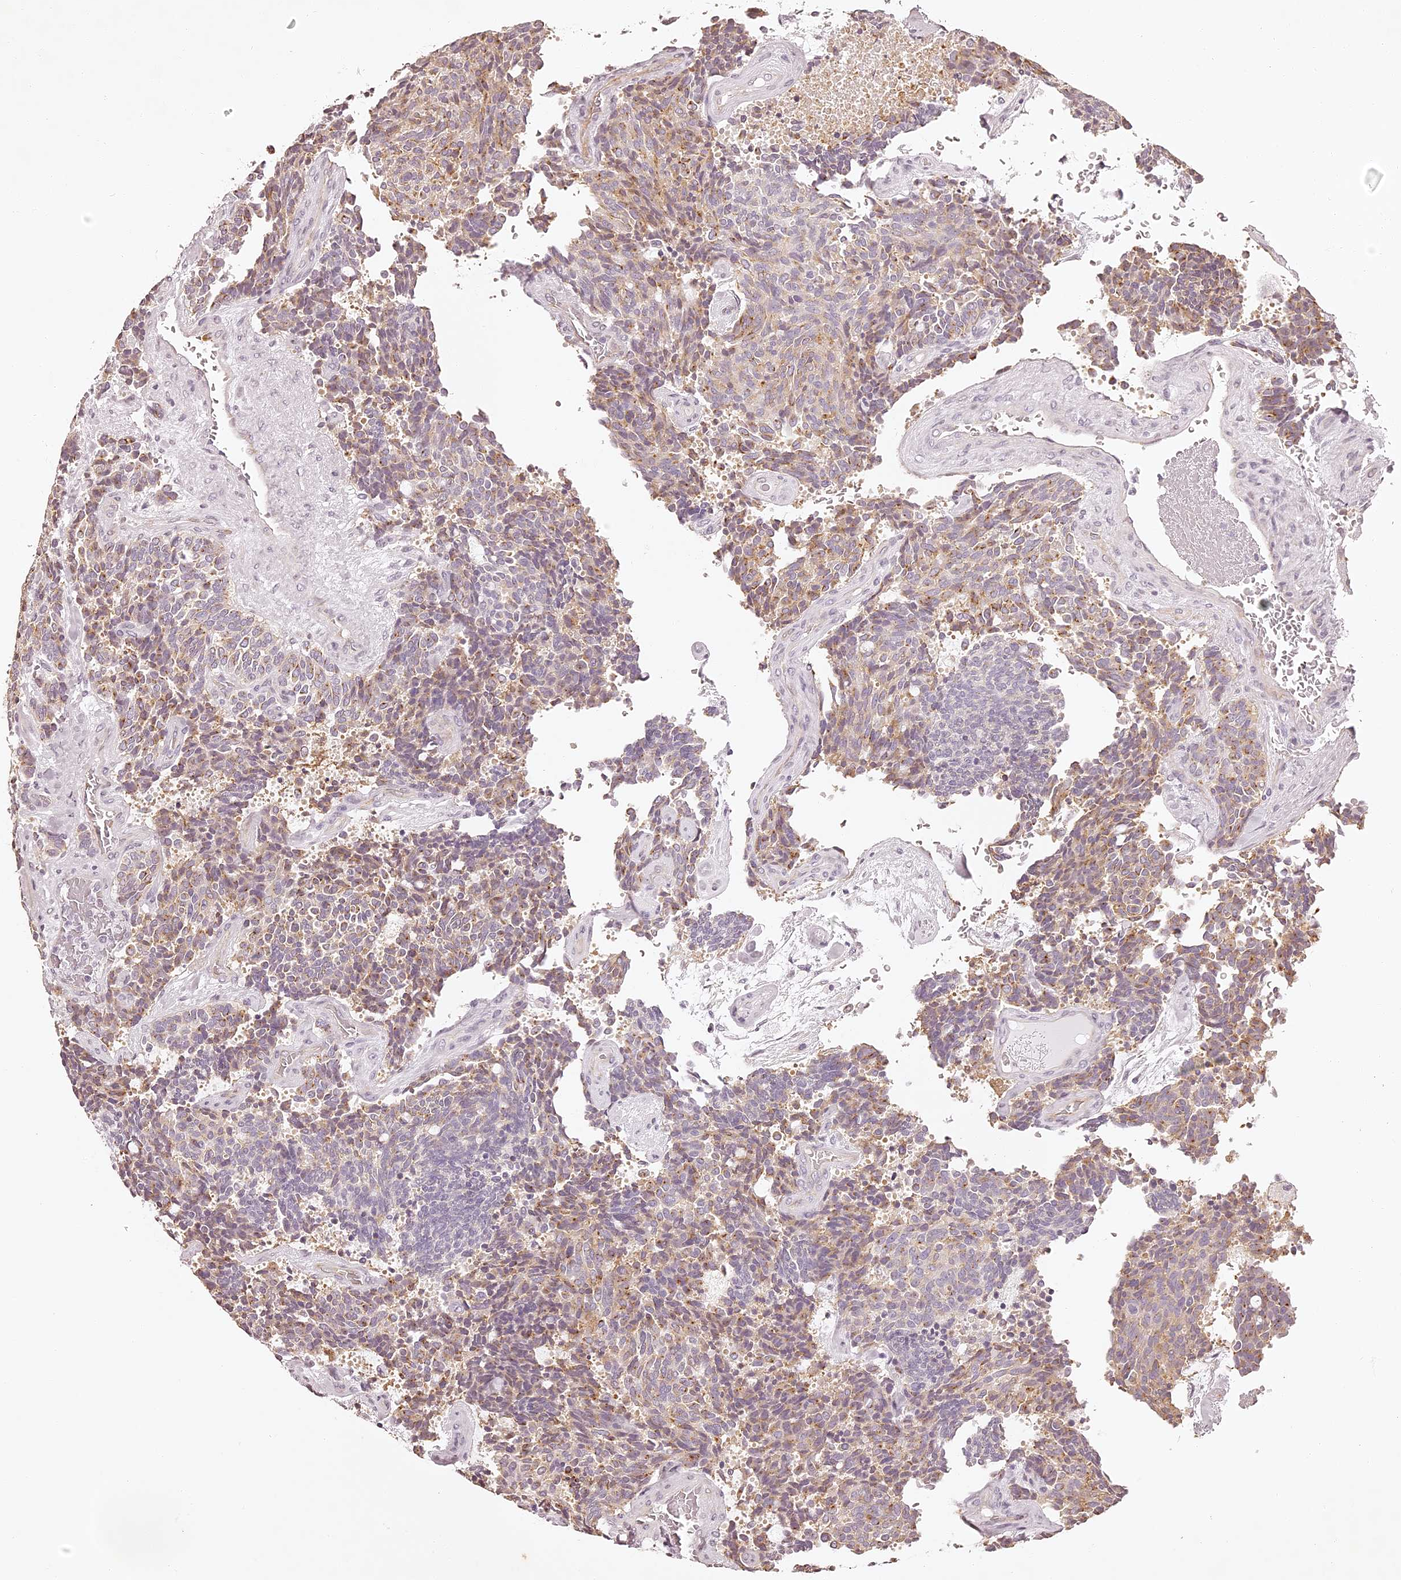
{"staining": {"intensity": "moderate", "quantity": "25%-75%", "location": "cytoplasmic/membranous"}, "tissue": "carcinoid", "cell_type": "Tumor cells", "image_type": "cancer", "snomed": [{"axis": "morphology", "description": "Carcinoid, malignant, NOS"}, {"axis": "topography", "description": "Pancreas"}], "caption": "An immunohistochemistry histopathology image of tumor tissue is shown. Protein staining in brown labels moderate cytoplasmic/membranous positivity in carcinoid (malignant) within tumor cells.", "gene": "ELAPOR1", "patient": {"sex": "female", "age": 54}}